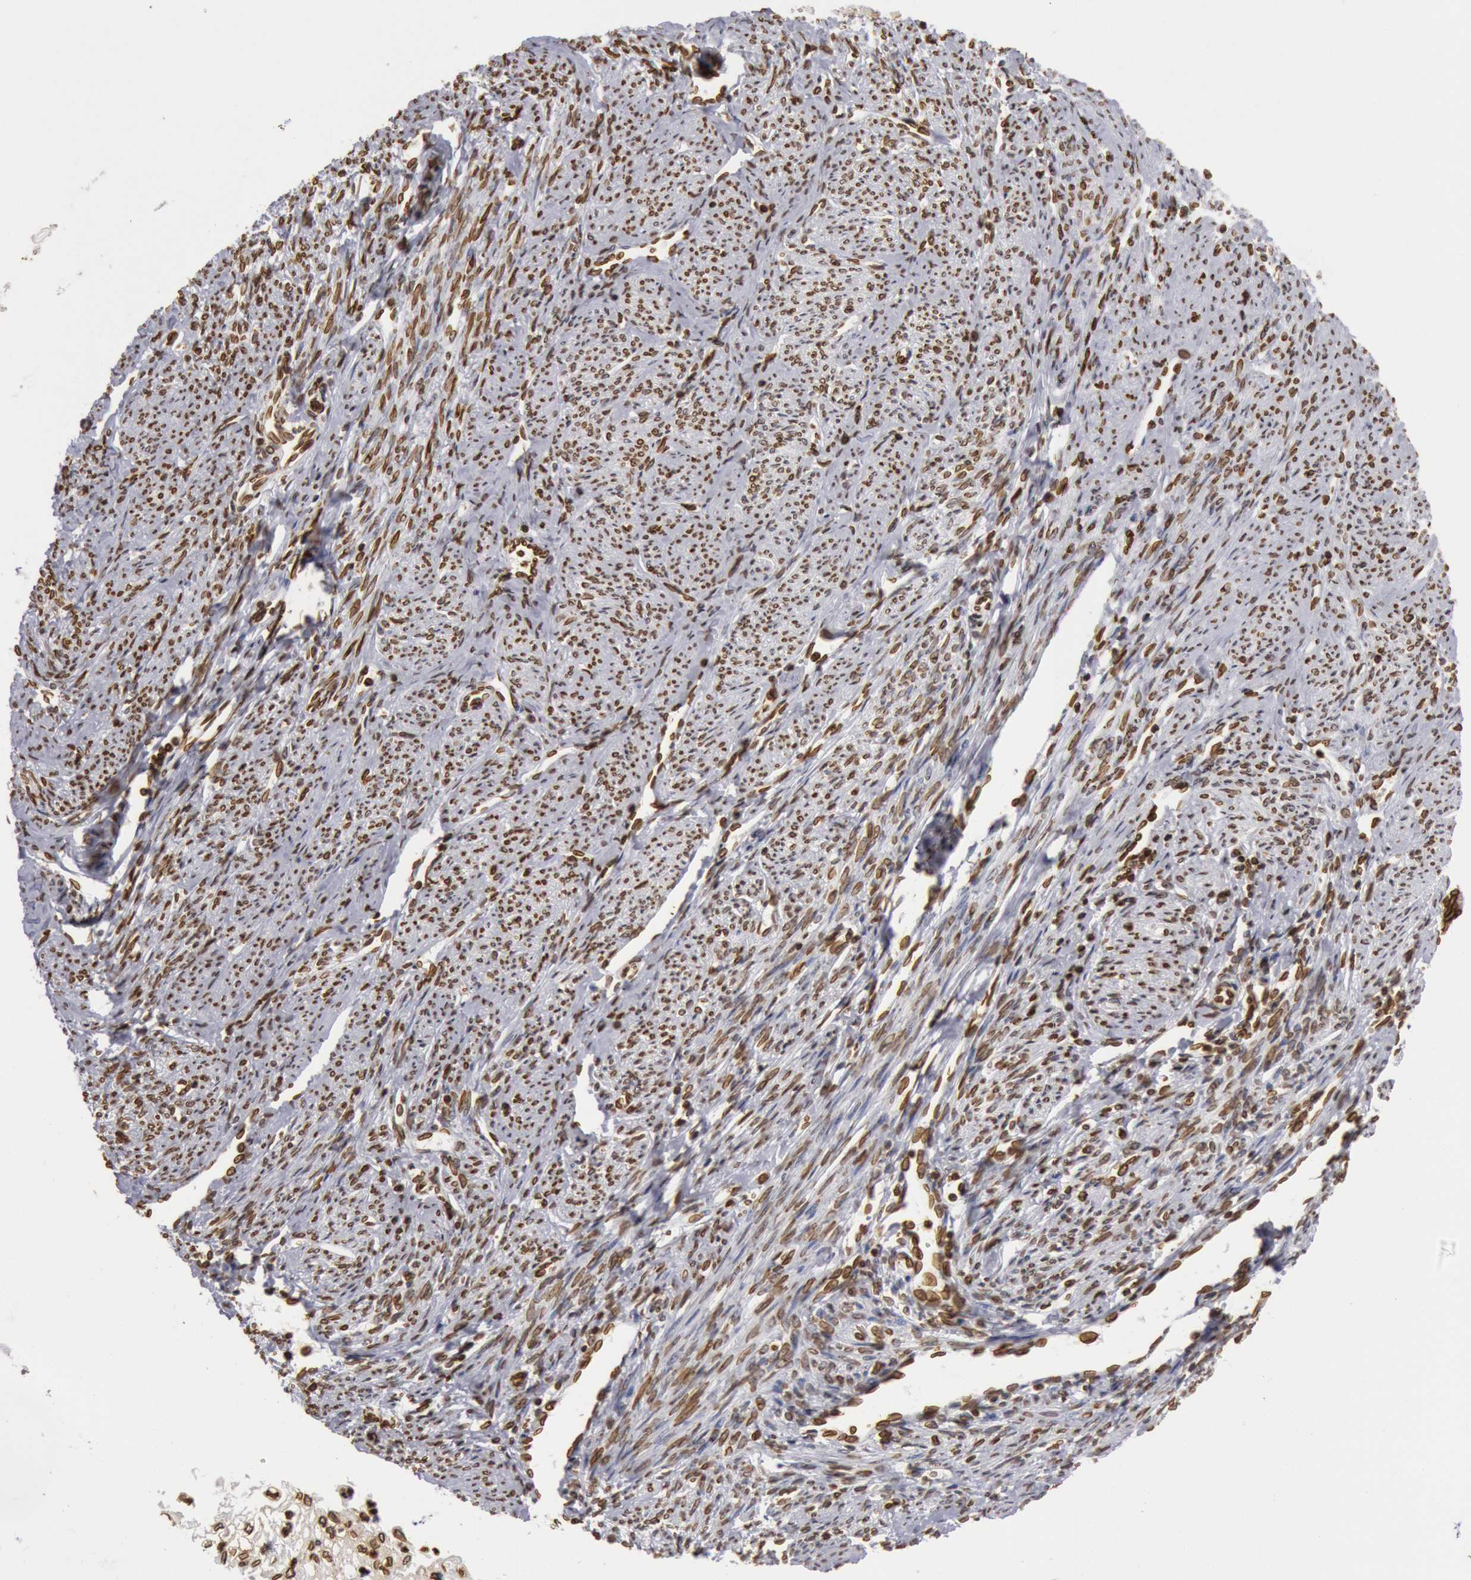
{"staining": {"intensity": "strong", "quantity": ">75%", "location": "cytoplasmic/membranous,nuclear"}, "tissue": "endometrial cancer", "cell_type": "Tumor cells", "image_type": "cancer", "snomed": [{"axis": "morphology", "description": "Adenocarcinoma, NOS"}, {"axis": "topography", "description": "Endometrium"}], "caption": "Immunohistochemical staining of human endometrial cancer shows high levels of strong cytoplasmic/membranous and nuclear protein expression in about >75% of tumor cells.", "gene": "SUN2", "patient": {"sex": "female", "age": 75}}